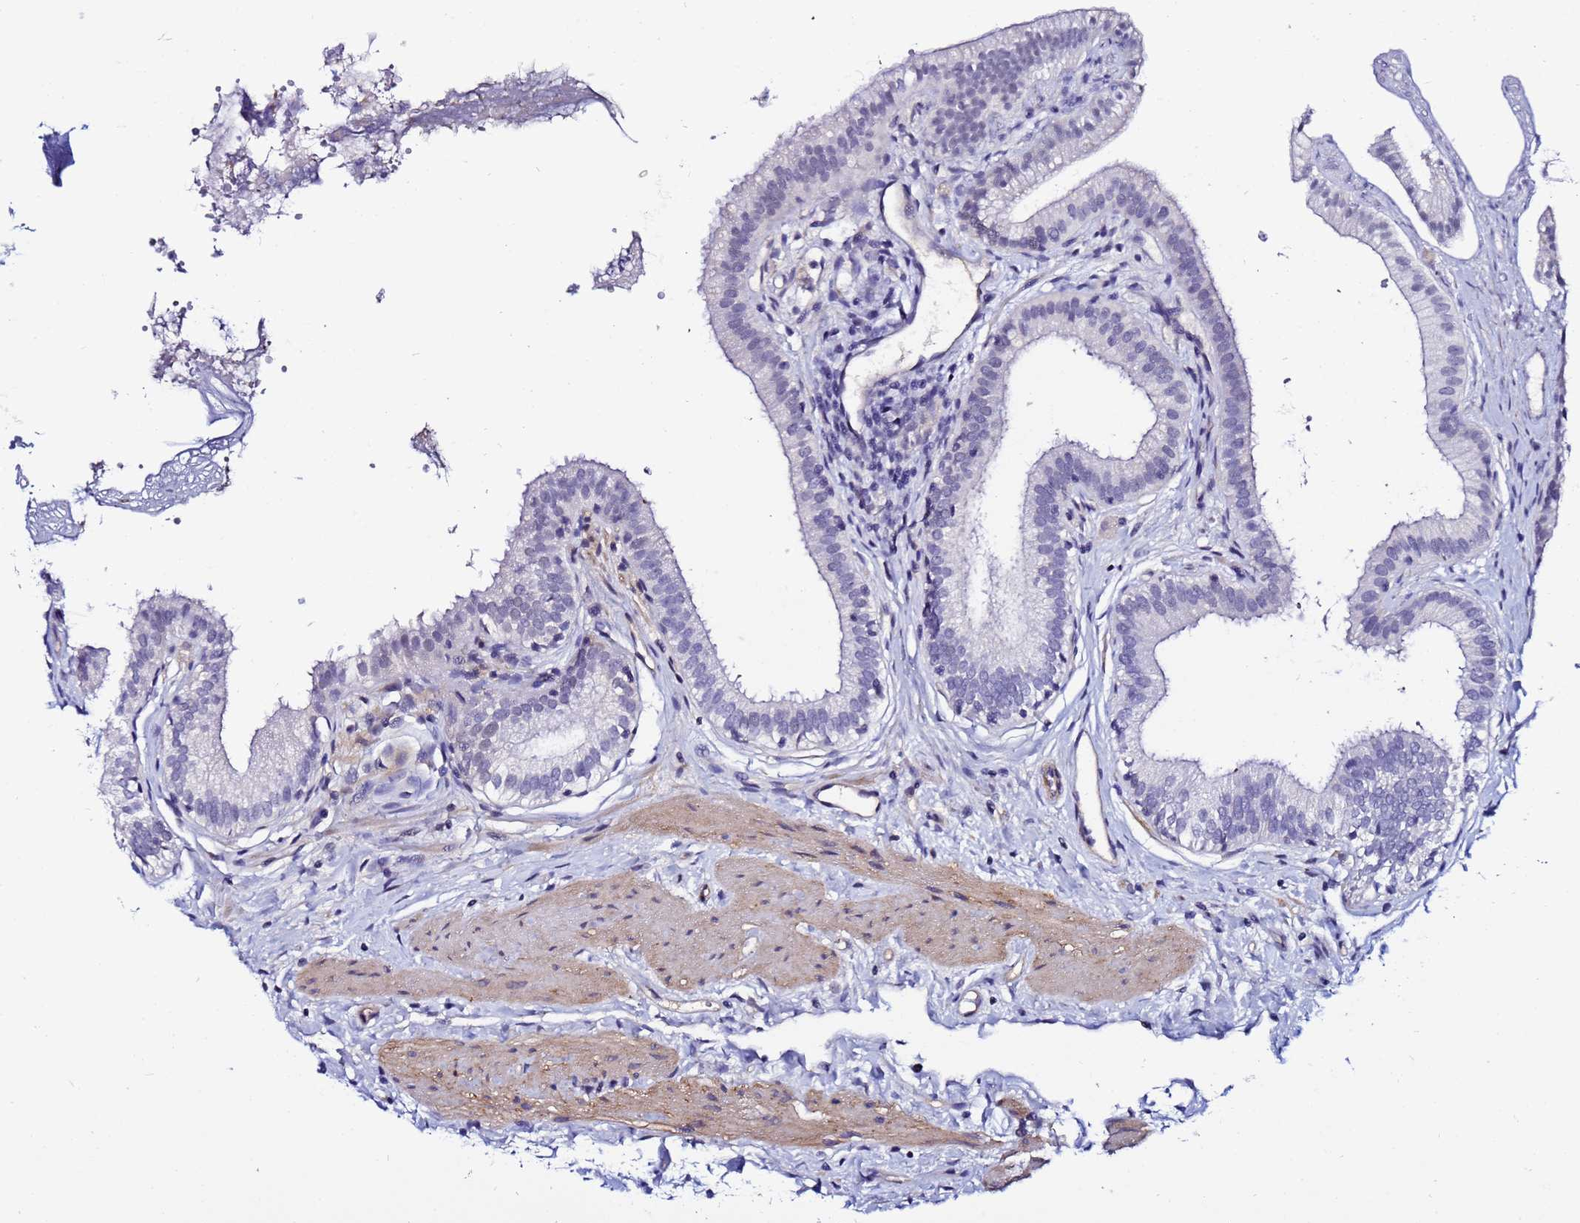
{"staining": {"intensity": "negative", "quantity": "none", "location": "none"}, "tissue": "gallbladder", "cell_type": "Glandular cells", "image_type": "normal", "snomed": [{"axis": "morphology", "description": "Normal tissue, NOS"}, {"axis": "topography", "description": "Gallbladder"}], "caption": "The histopathology image exhibits no staining of glandular cells in unremarkable gallbladder. (DAB (3,3'-diaminobenzidine) immunohistochemistry visualized using brightfield microscopy, high magnification).", "gene": "DEFB104A", "patient": {"sex": "female", "age": 54}}